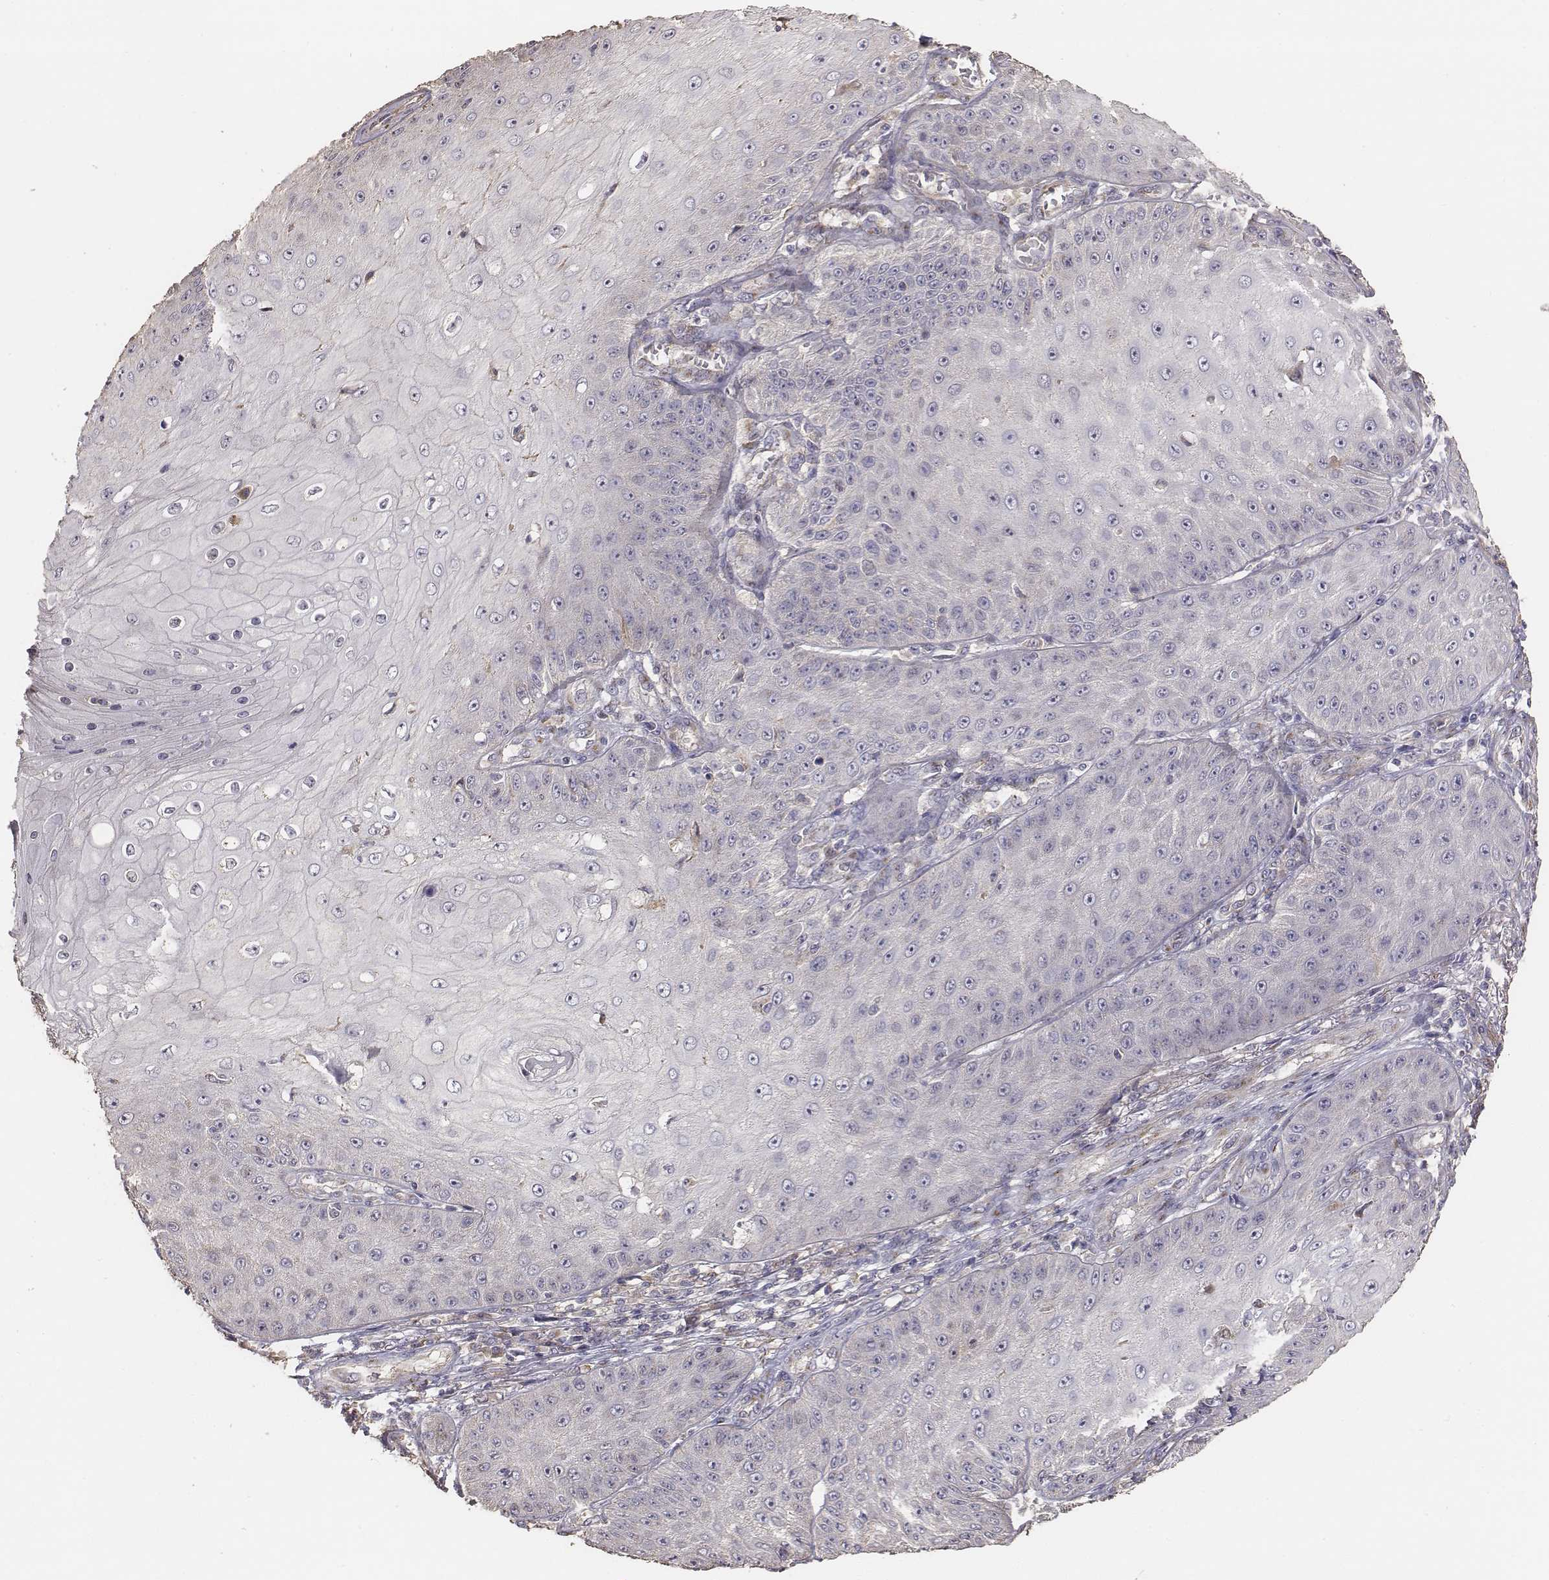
{"staining": {"intensity": "negative", "quantity": "none", "location": "none"}, "tissue": "skin cancer", "cell_type": "Tumor cells", "image_type": "cancer", "snomed": [{"axis": "morphology", "description": "Squamous cell carcinoma, NOS"}, {"axis": "topography", "description": "Skin"}], "caption": "There is no significant staining in tumor cells of skin cancer.", "gene": "AP1B1", "patient": {"sex": "male", "age": 70}}